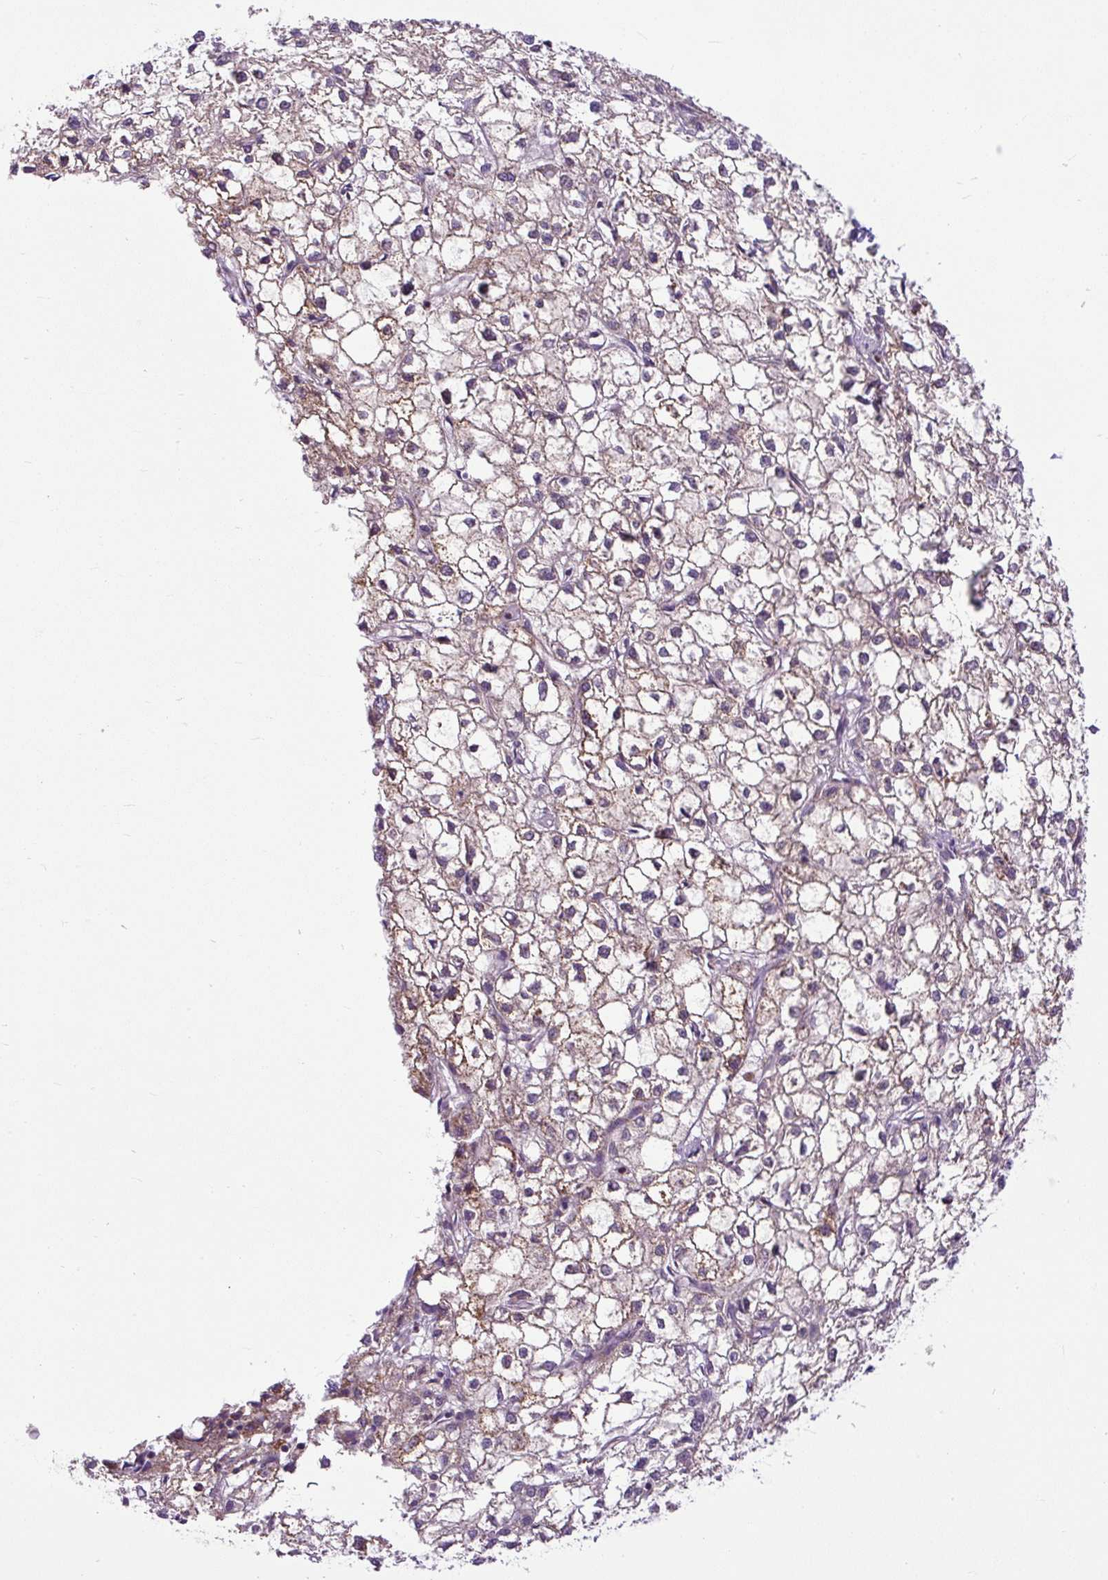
{"staining": {"intensity": "weak", "quantity": "<25%", "location": "cytoplasmic/membranous"}, "tissue": "liver cancer", "cell_type": "Tumor cells", "image_type": "cancer", "snomed": [{"axis": "morphology", "description": "Carcinoma, Hepatocellular, NOS"}, {"axis": "topography", "description": "Liver"}], "caption": "This photomicrograph is of hepatocellular carcinoma (liver) stained with immunohistochemistry (IHC) to label a protein in brown with the nuclei are counter-stained blue. There is no expression in tumor cells.", "gene": "TM2D3", "patient": {"sex": "female", "age": 43}}